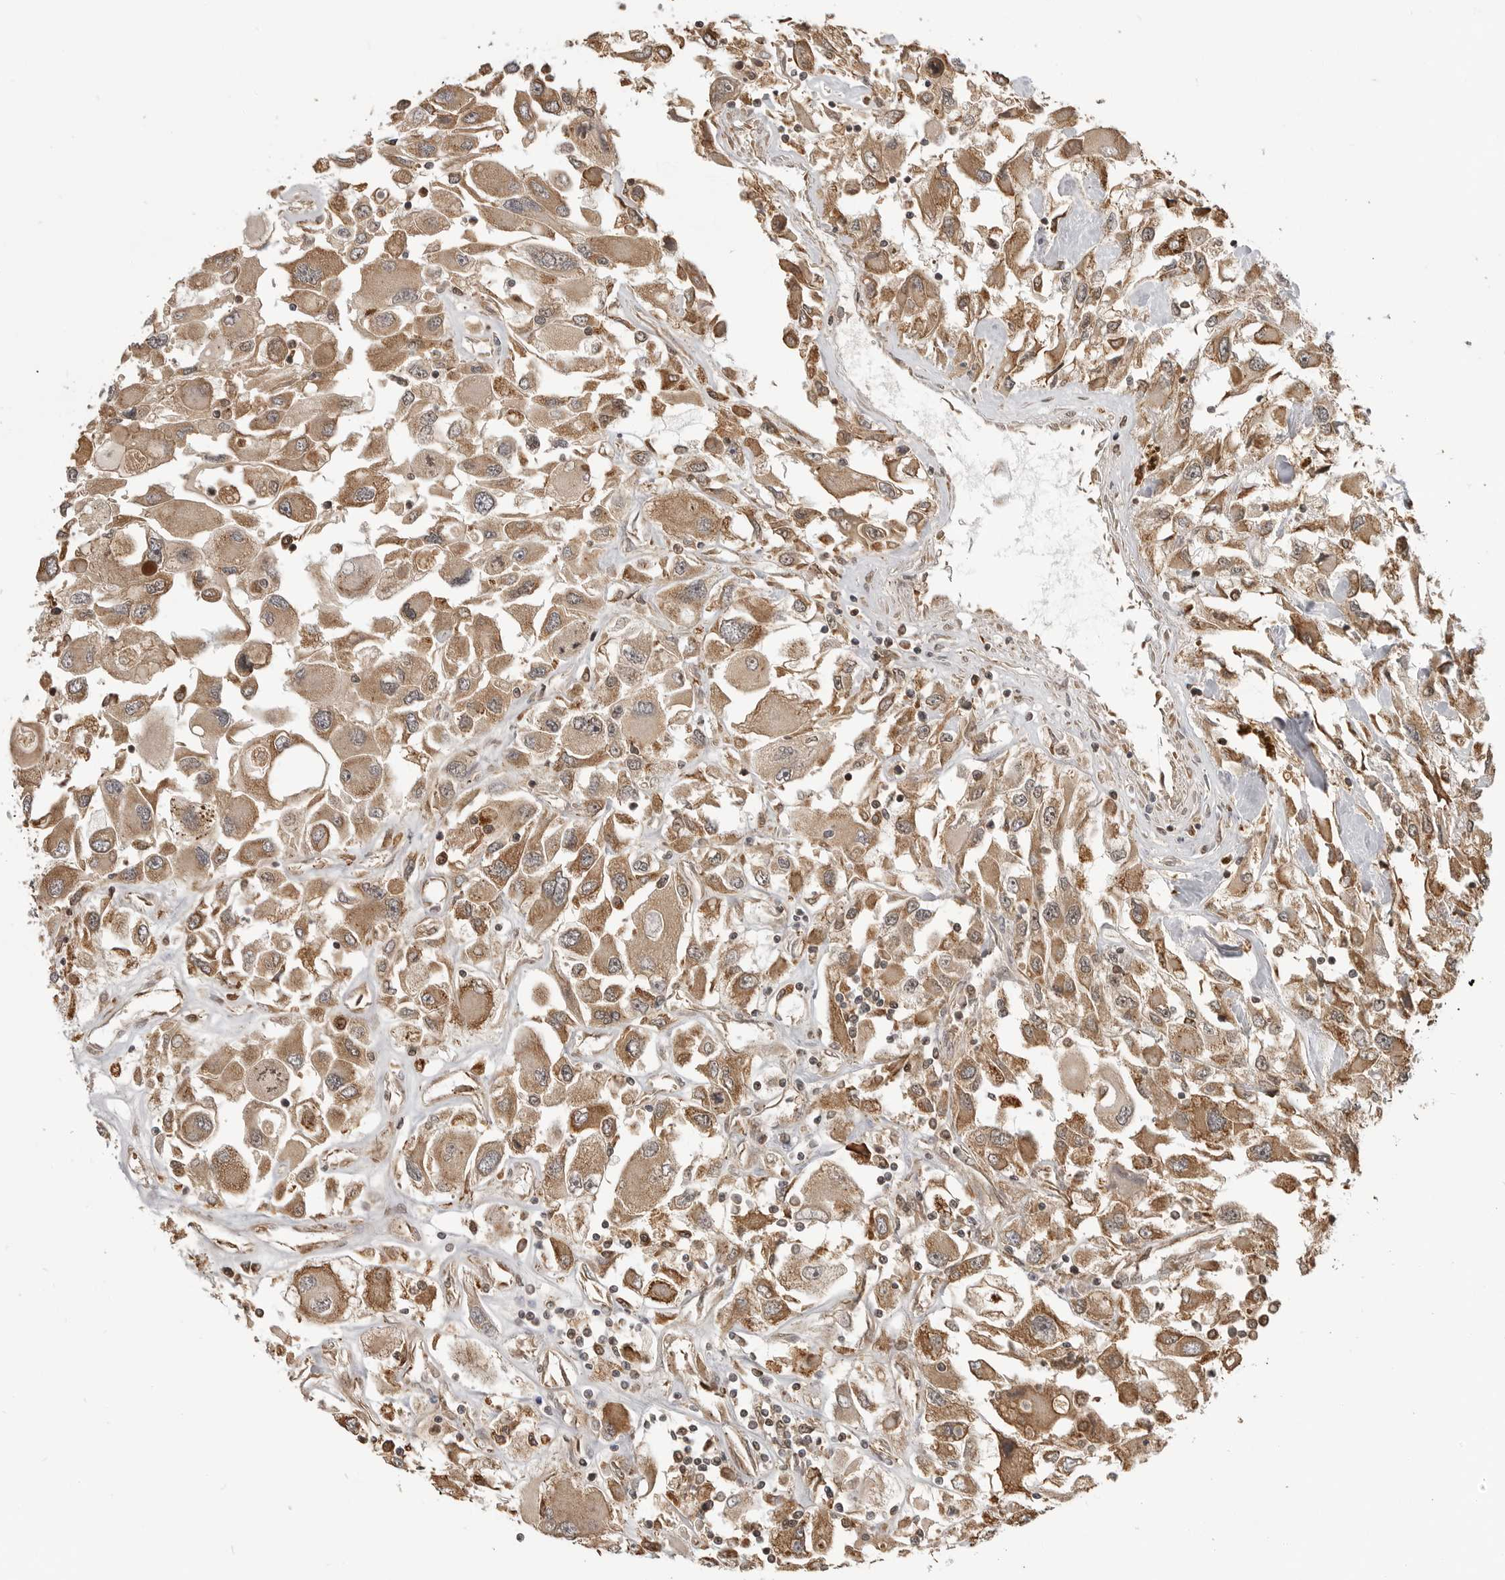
{"staining": {"intensity": "moderate", "quantity": ">75%", "location": "cytoplasmic/membranous"}, "tissue": "renal cancer", "cell_type": "Tumor cells", "image_type": "cancer", "snomed": [{"axis": "morphology", "description": "Adenocarcinoma, NOS"}, {"axis": "topography", "description": "Kidney"}], "caption": "Tumor cells demonstrate medium levels of moderate cytoplasmic/membranous positivity in about >75% of cells in human renal cancer. The protein of interest is shown in brown color, while the nuclei are stained blue.", "gene": "BMP2K", "patient": {"sex": "female", "age": 52}}